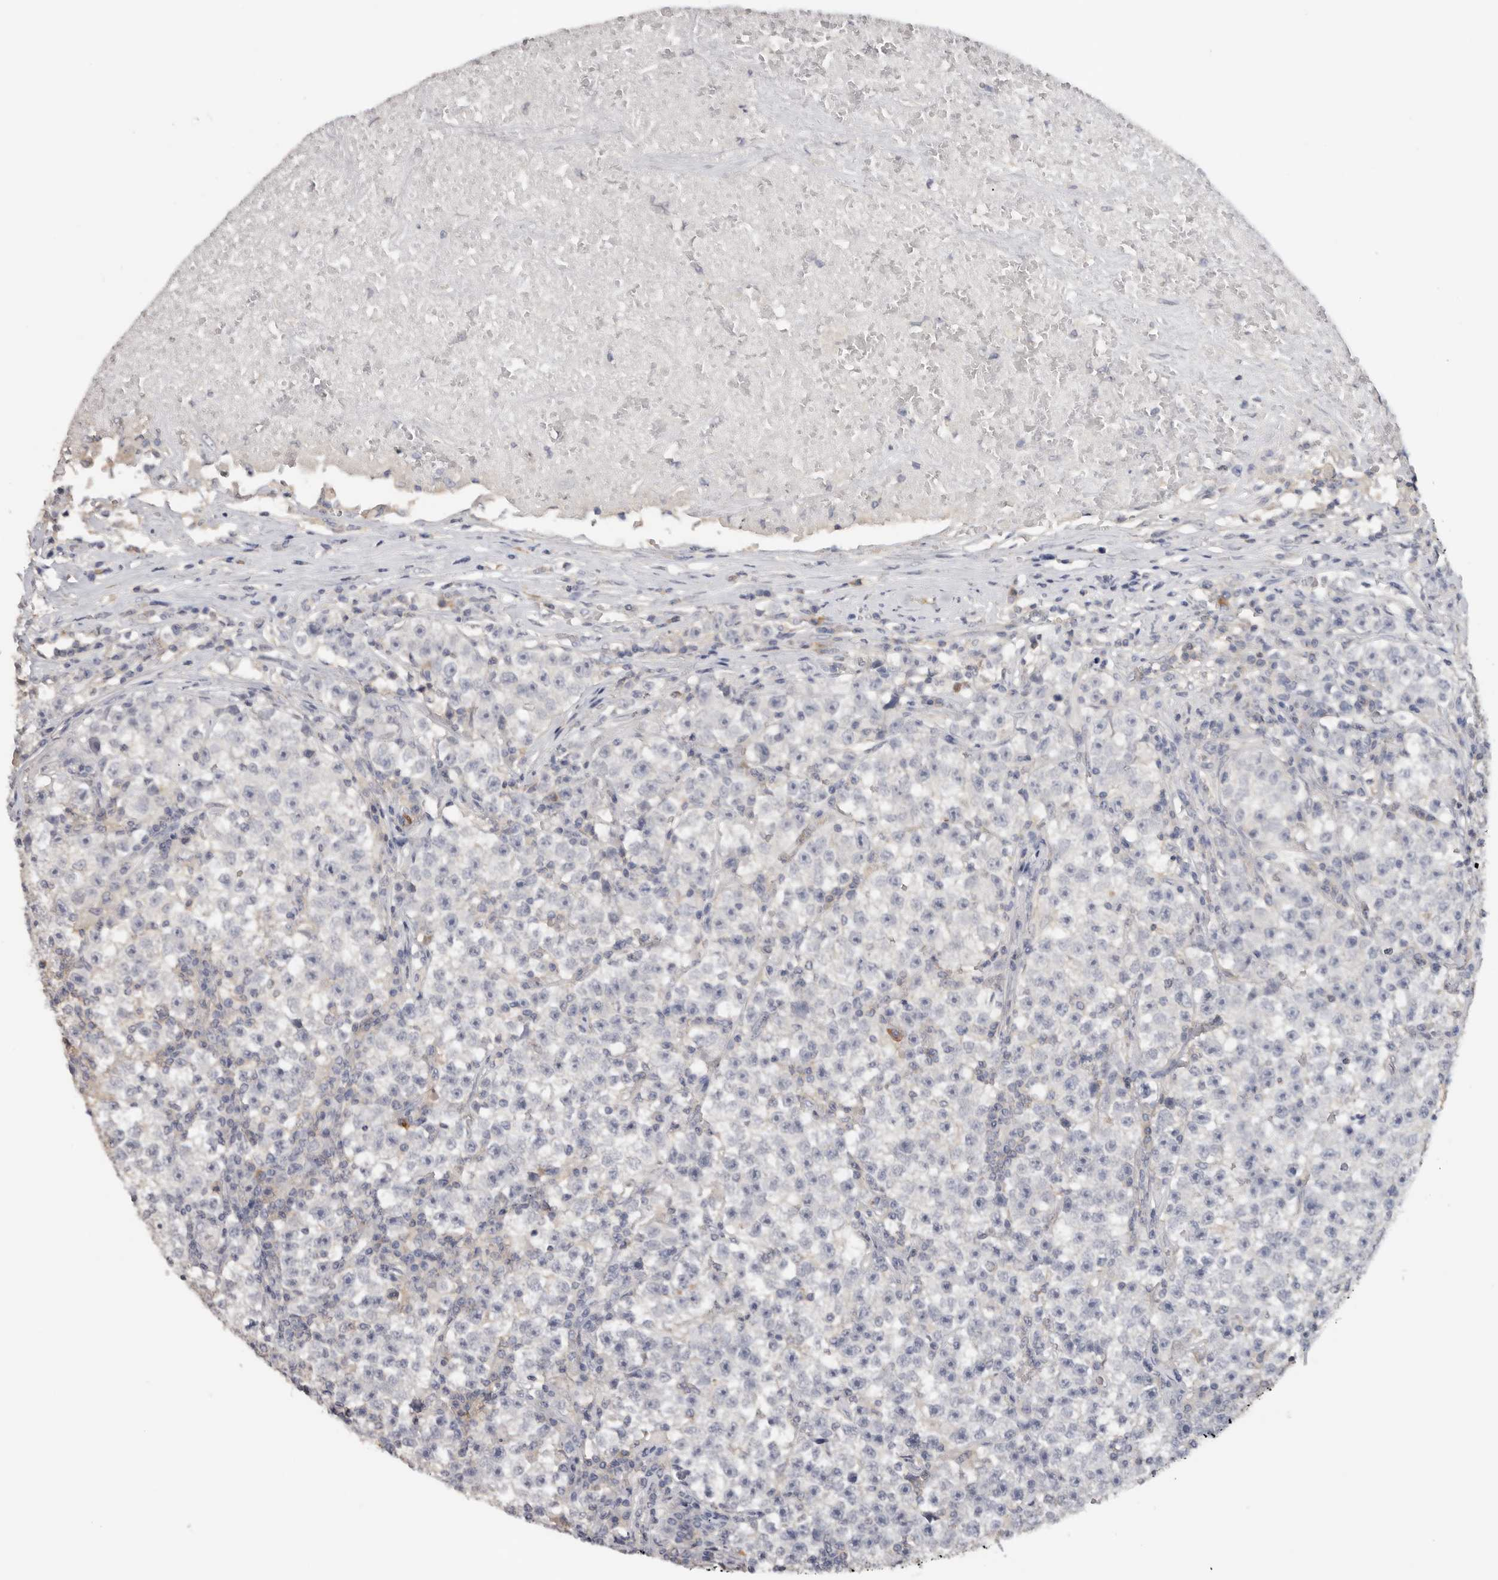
{"staining": {"intensity": "negative", "quantity": "none", "location": "none"}, "tissue": "testis cancer", "cell_type": "Tumor cells", "image_type": "cancer", "snomed": [{"axis": "morphology", "description": "Seminoma, NOS"}, {"axis": "topography", "description": "Testis"}], "caption": "Tumor cells are negative for protein expression in human testis seminoma.", "gene": "WDTC1", "patient": {"sex": "male", "age": 22}}